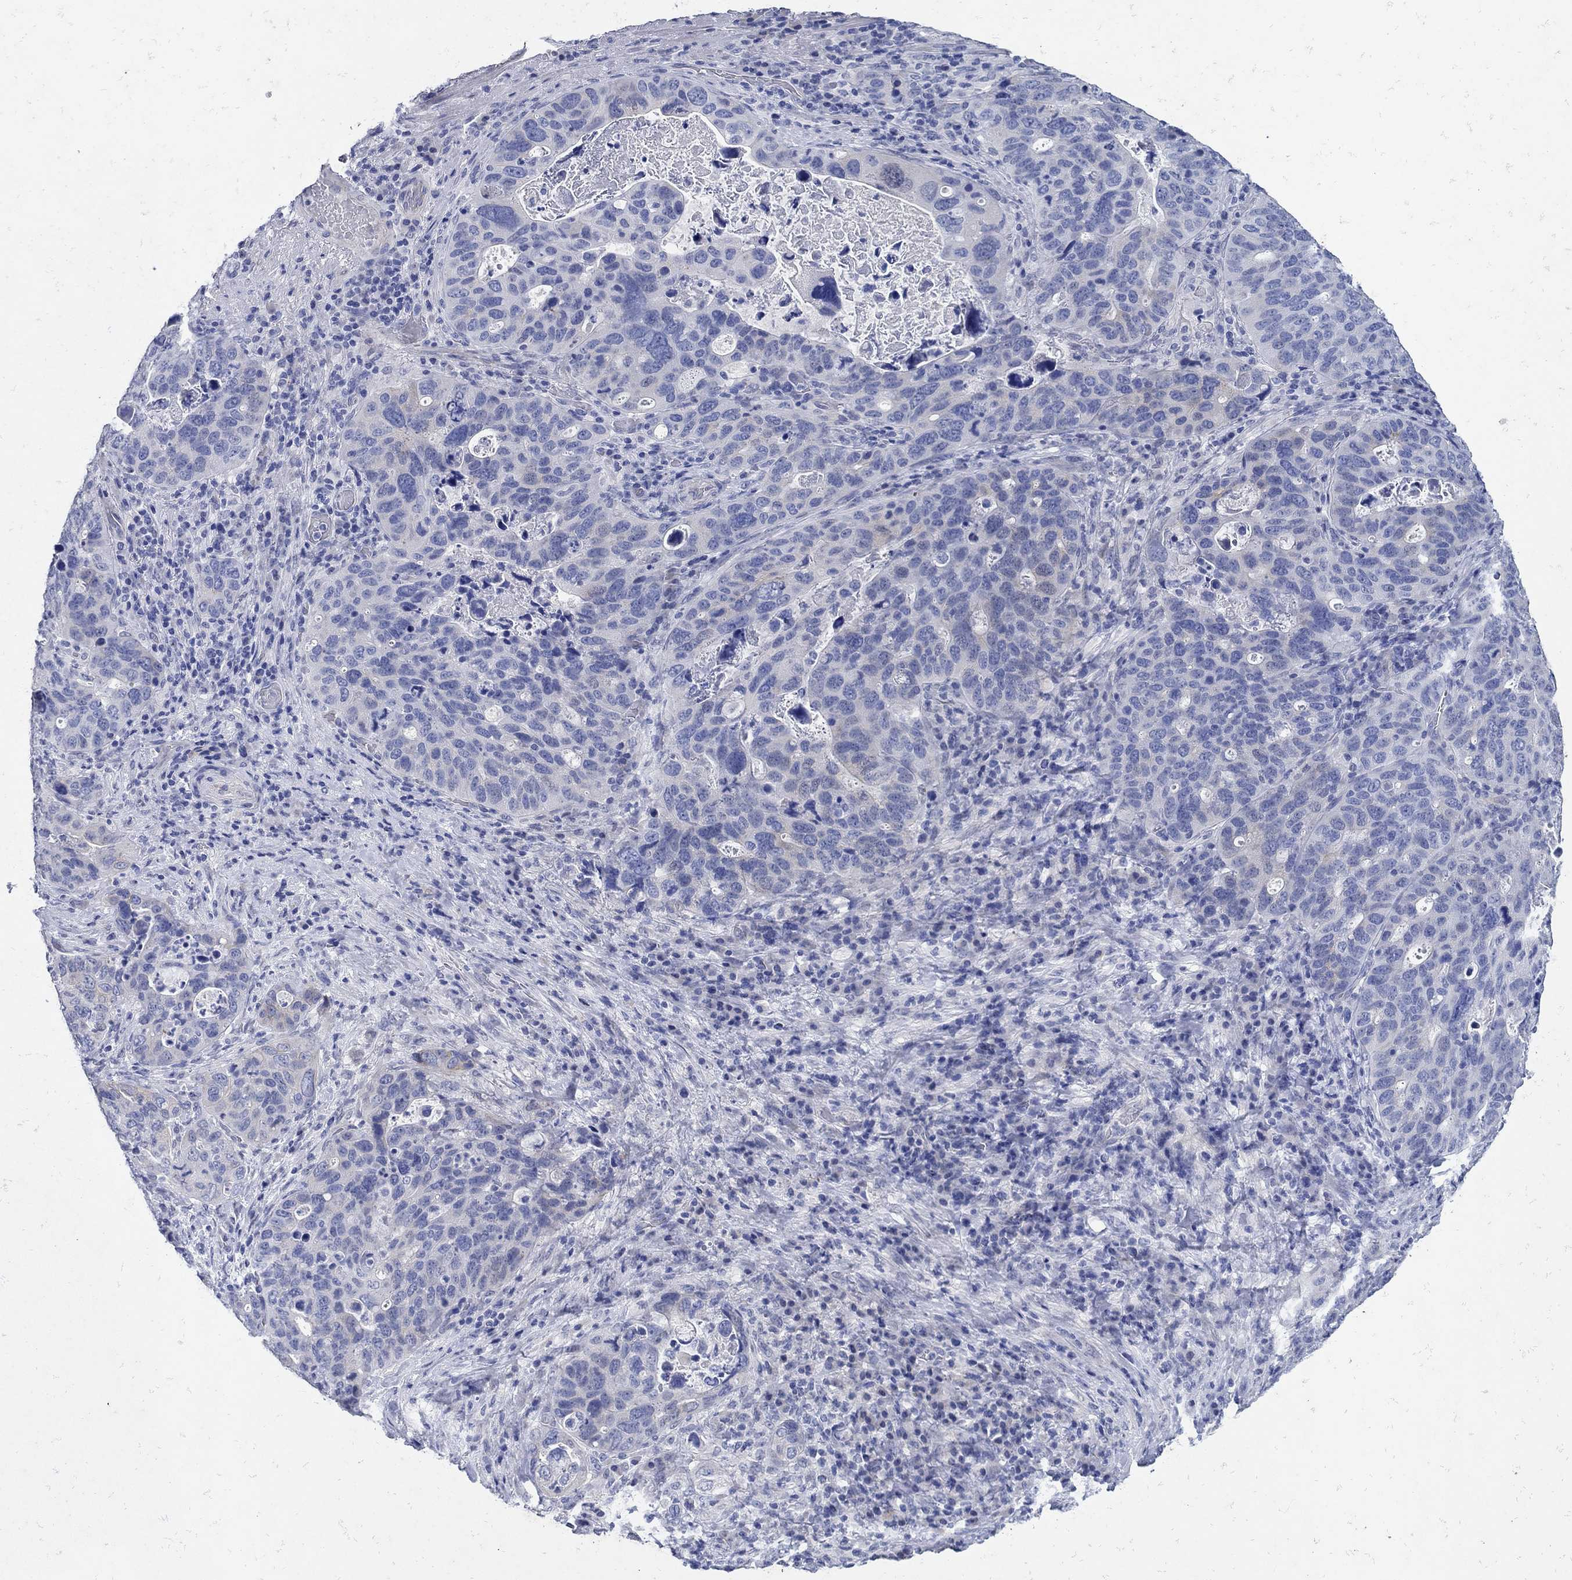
{"staining": {"intensity": "negative", "quantity": "none", "location": "none"}, "tissue": "stomach cancer", "cell_type": "Tumor cells", "image_type": "cancer", "snomed": [{"axis": "morphology", "description": "Adenocarcinoma, NOS"}, {"axis": "topography", "description": "Stomach"}], "caption": "This histopathology image is of stomach cancer stained with immunohistochemistry to label a protein in brown with the nuclei are counter-stained blue. There is no positivity in tumor cells.", "gene": "NOS1", "patient": {"sex": "male", "age": 54}}